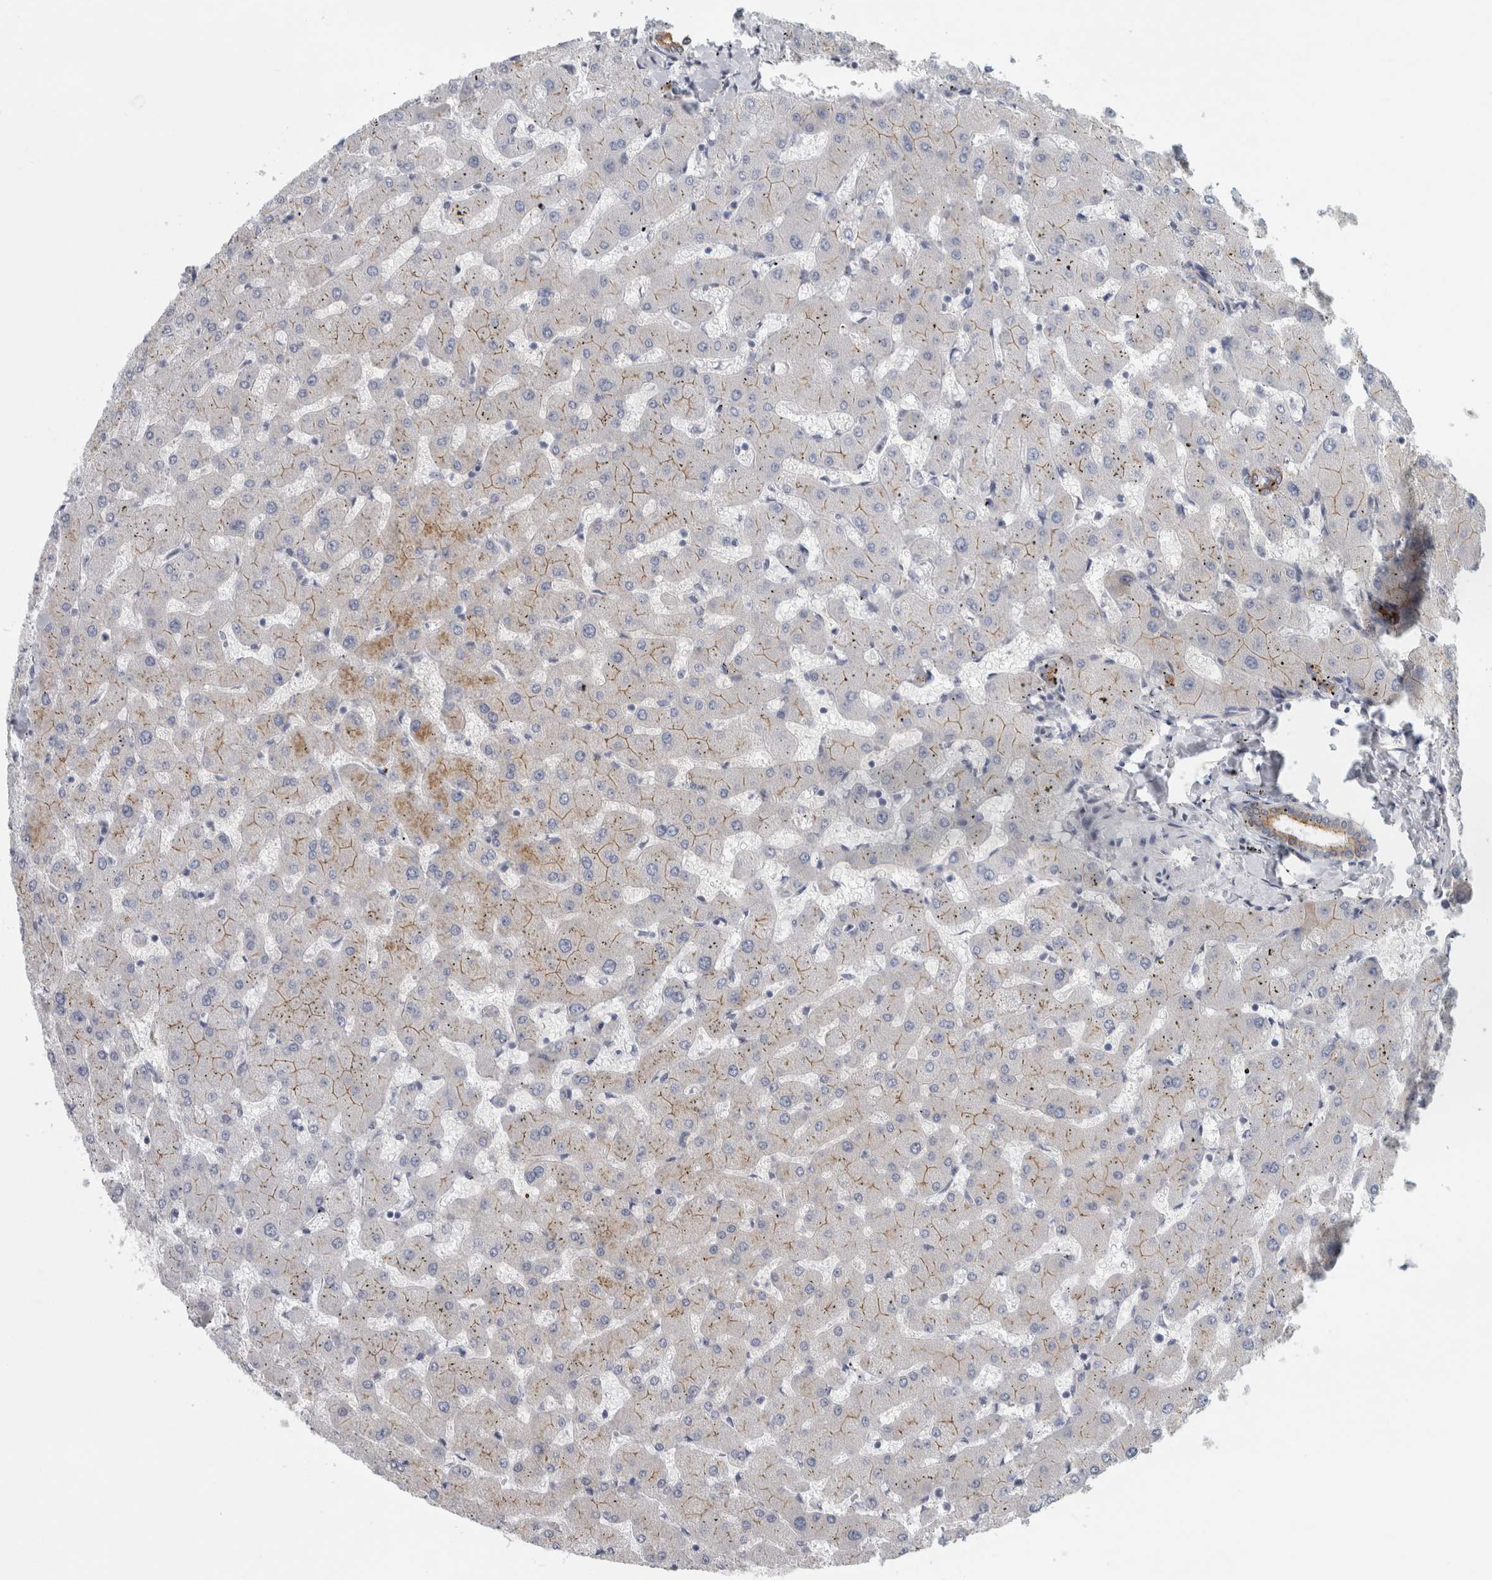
{"staining": {"intensity": "moderate", "quantity": ">75%", "location": "cytoplasmic/membranous"}, "tissue": "liver", "cell_type": "Cholangiocytes", "image_type": "normal", "snomed": [{"axis": "morphology", "description": "Normal tissue, NOS"}, {"axis": "topography", "description": "Liver"}], "caption": "Immunohistochemical staining of normal liver displays medium levels of moderate cytoplasmic/membranous positivity in approximately >75% of cholangiocytes. The staining is performed using DAB (3,3'-diaminobenzidine) brown chromogen to label protein expression. The nuclei are counter-stained blue using hematoxylin.", "gene": "B3GNT3", "patient": {"sex": "female", "age": 63}}